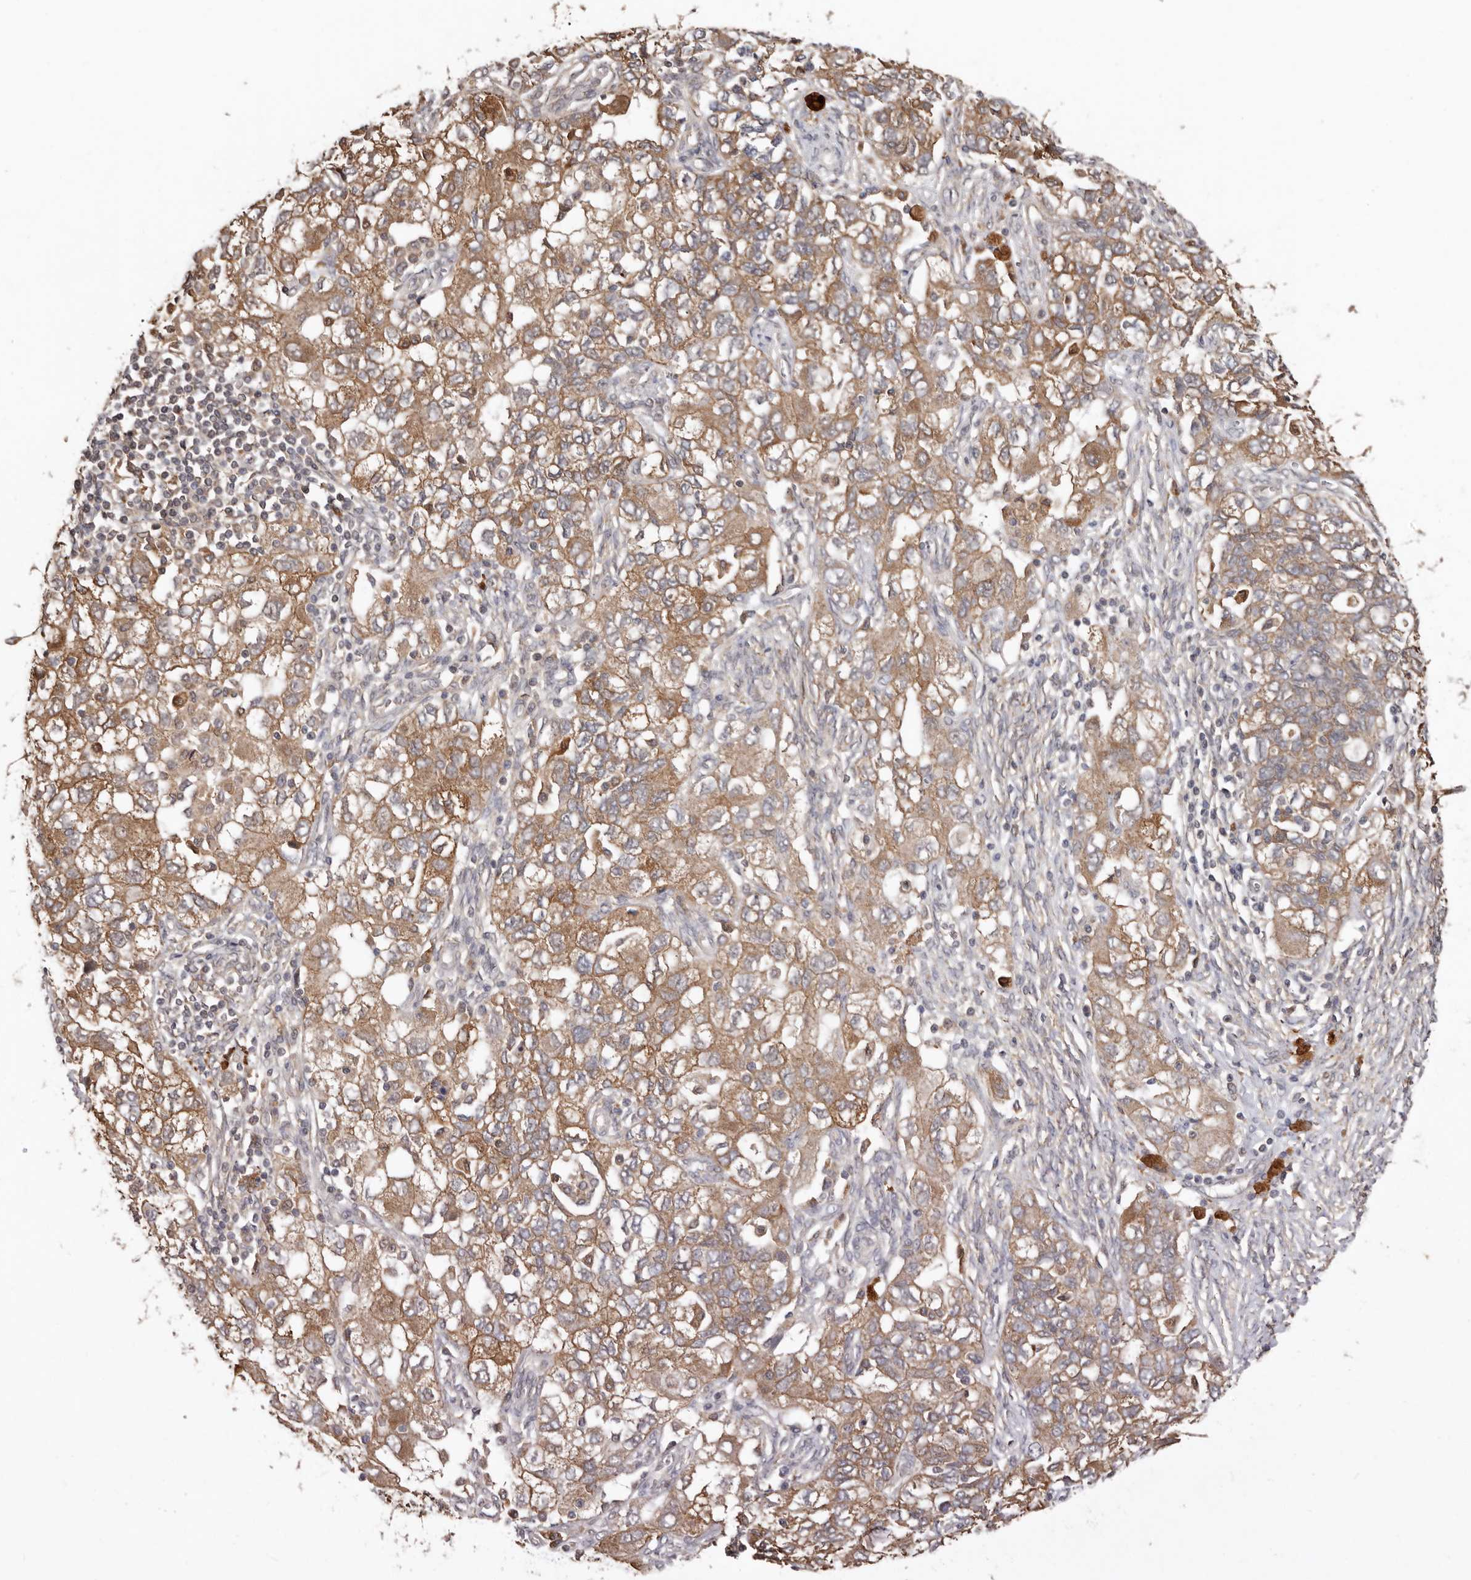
{"staining": {"intensity": "moderate", "quantity": ">75%", "location": "cytoplasmic/membranous"}, "tissue": "ovarian cancer", "cell_type": "Tumor cells", "image_type": "cancer", "snomed": [{"axis": "morphology", "description": "Carcinoma, NOS"}, {"axis": "morphology", "description": "Cystadenocarcinoma, serous, NOS"}, {"axis": "topography", "description": "Ovary"}], "caption": "Human ovarian serous cystadenocarcinoma stained for a protein (brown) exhibits moderate cytoplasmic/membranous positive positivity in about >75% of tumor cells.", "gene": "RSPO2", "patient": {"sex": "female", "age": 69}}